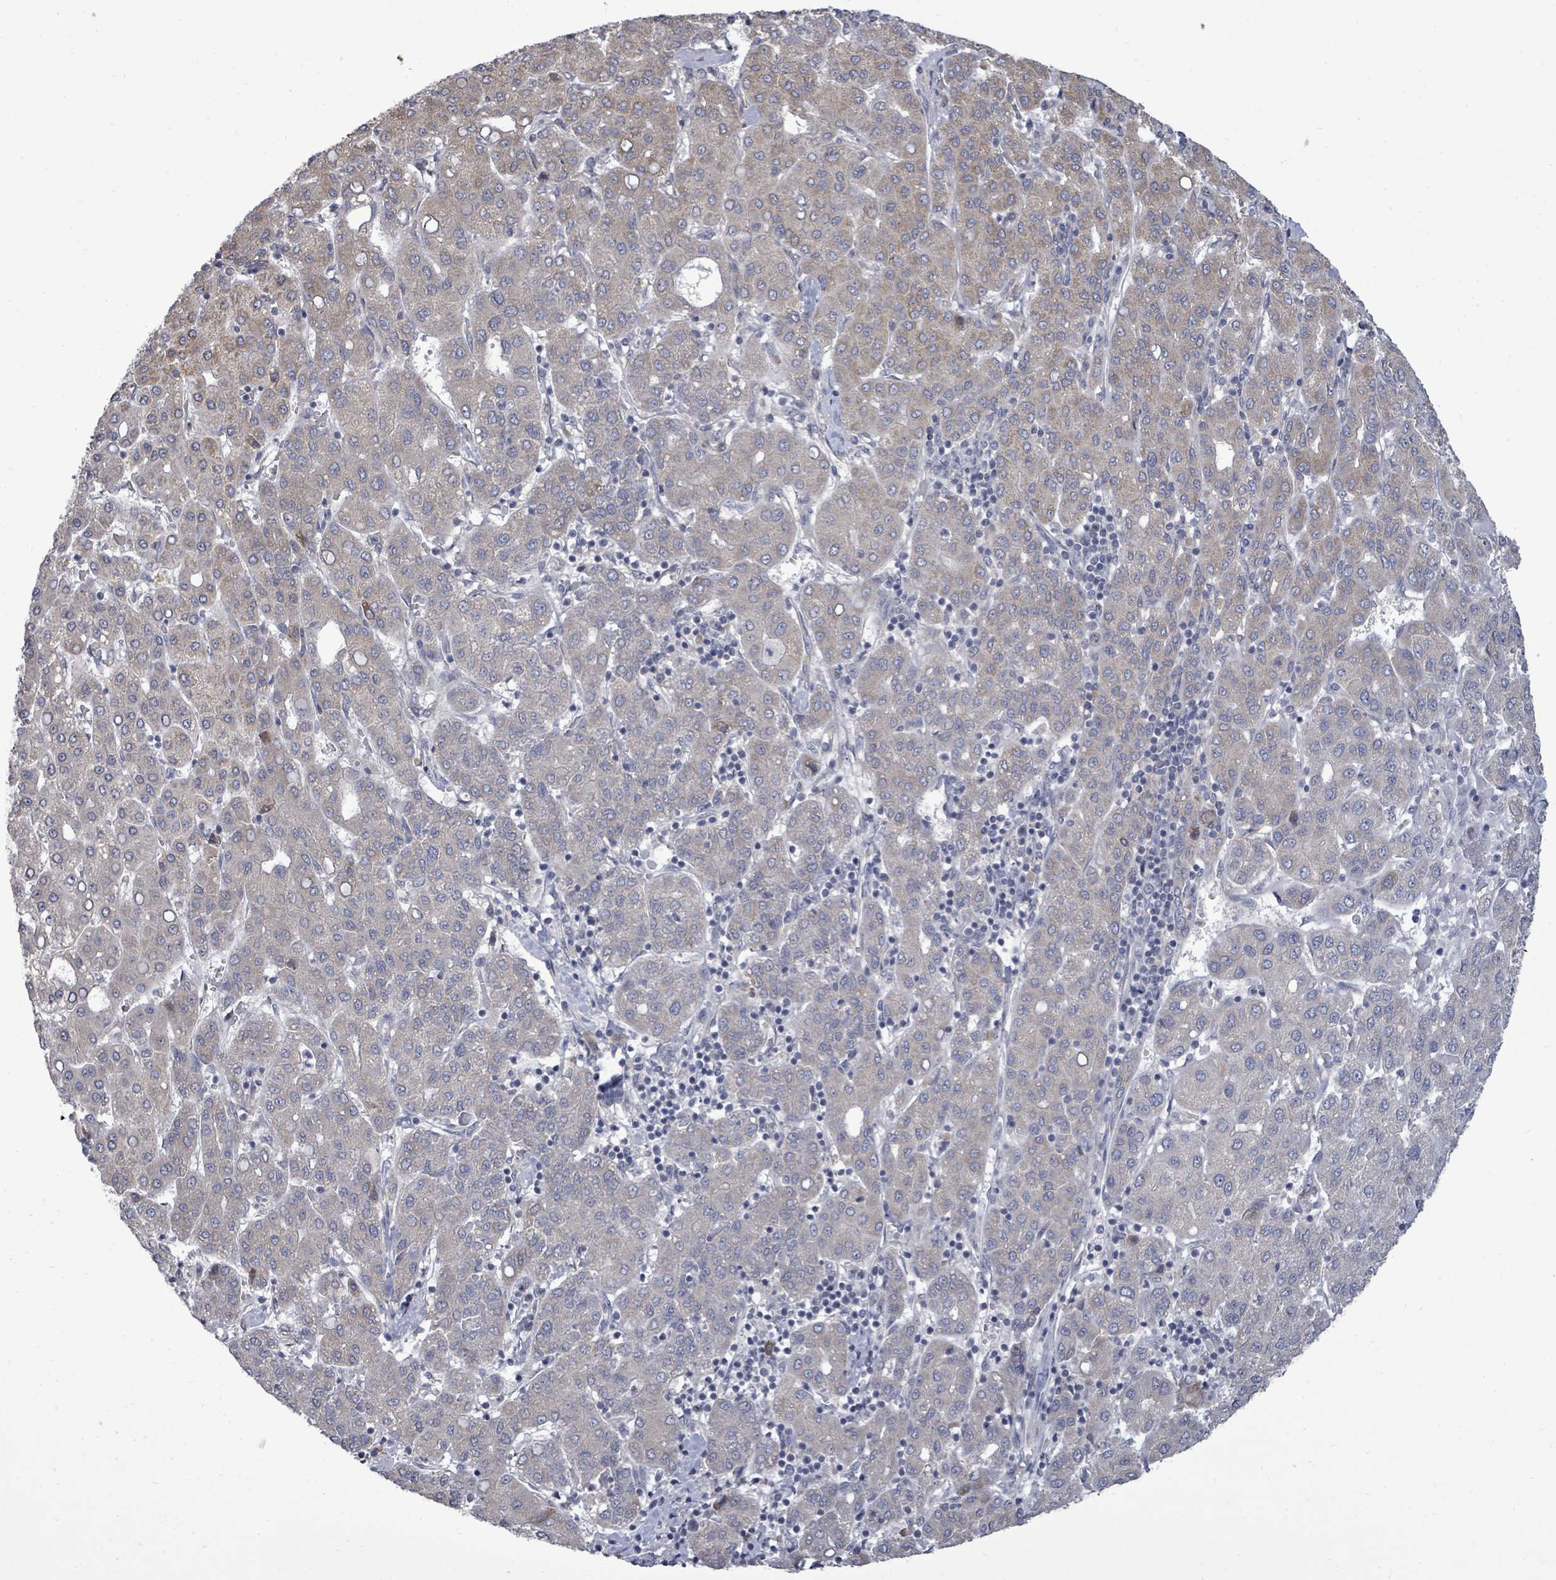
{"staining": {"intensity": "negative", "quantity": "none", "location": "none"}, "tissue": "liver cancer", "cell_type": "Tumor cells", "image_type": "cancer", "snomed": [{"axis": "morphology", "description": "Carcinoma, Hepatocellular, NOS"}, {"axis": "topography", "description": "Liver"}], "caption": "There is no significant staining in tumor cells of liver cancer.", "gene": "POMGNT2", "patient": {"sex": "male", "age": 65}}